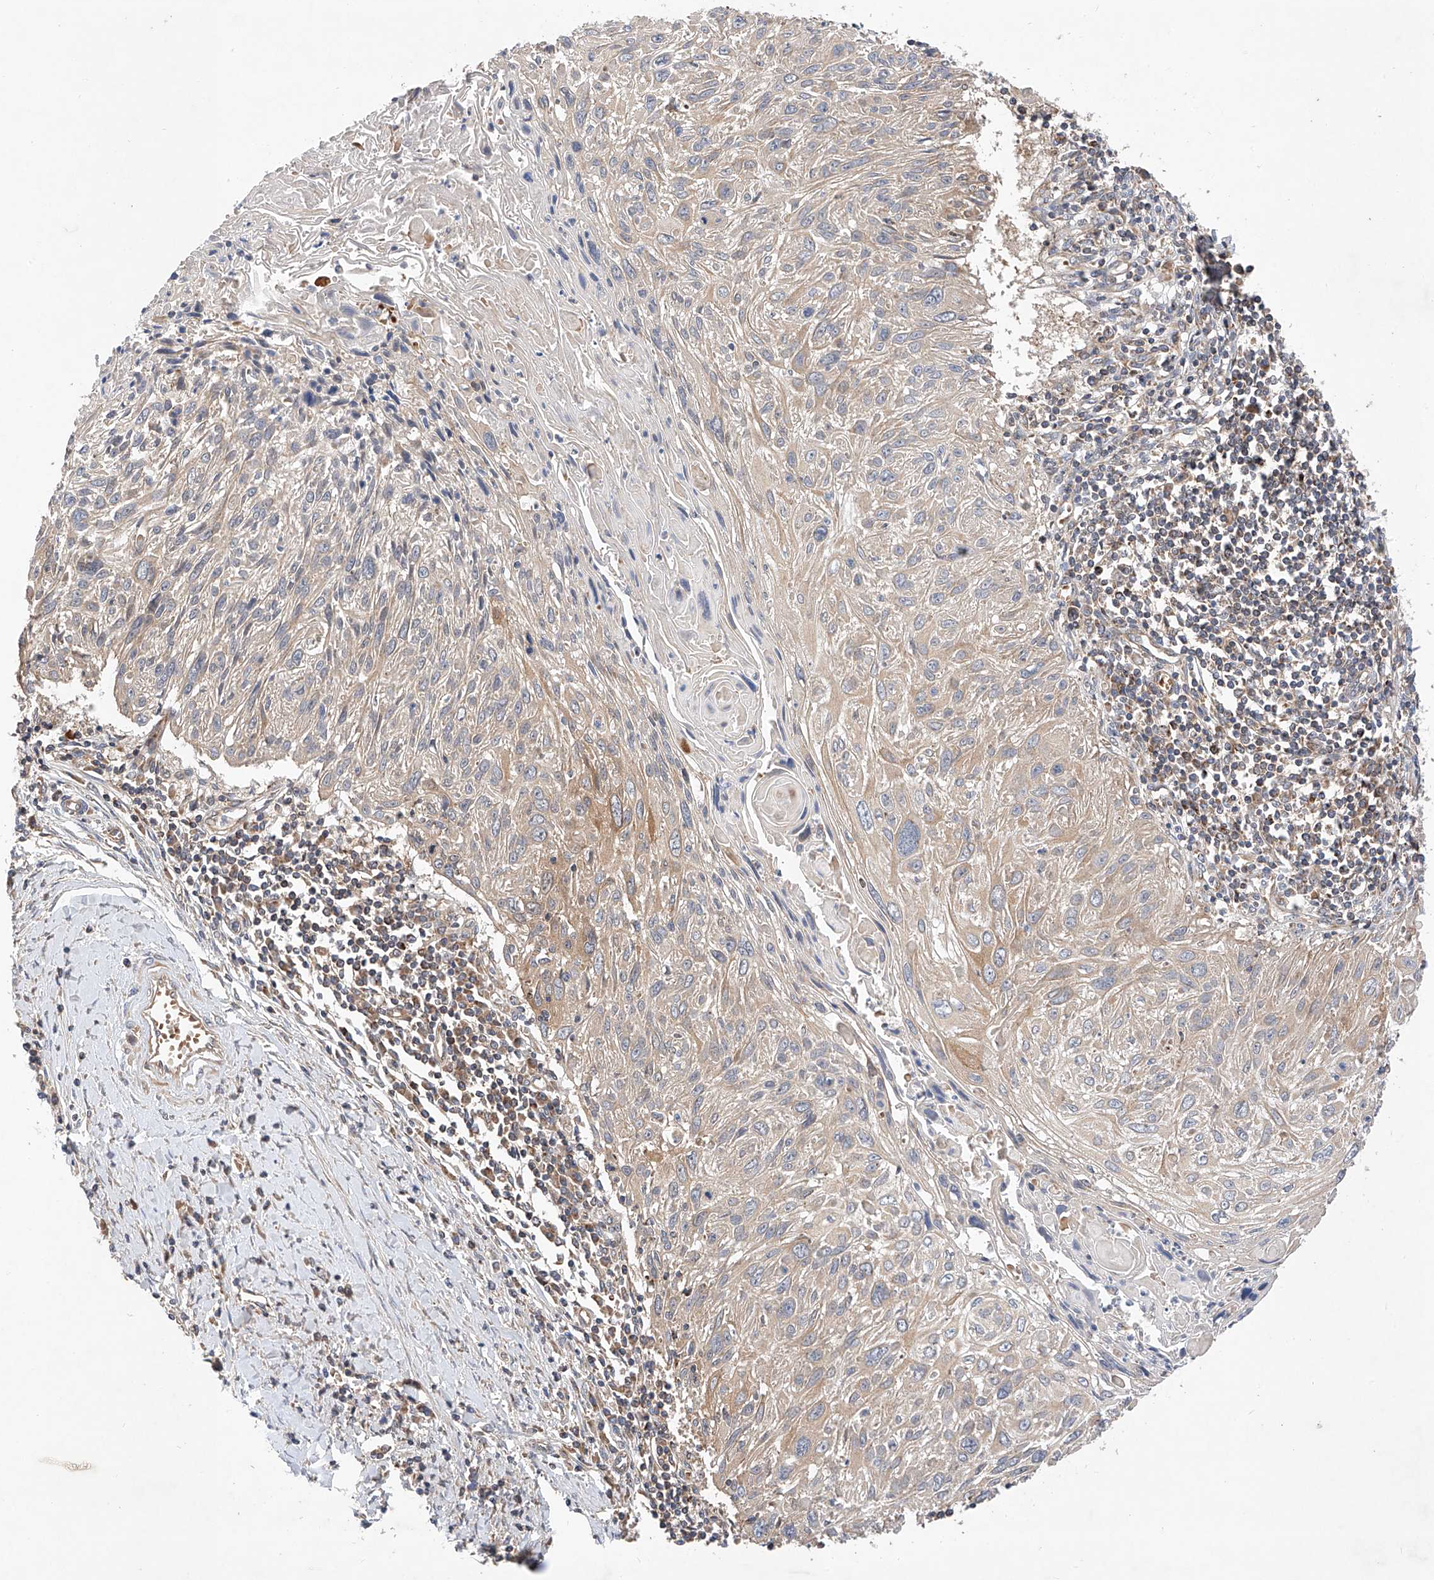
{"staining": {"intensity": "weak", "quantity": "25%-75%", "location": "cytoplasmic/membranous"}, "tissue": "cervical cancer", "cell_type": "Tumor cells", "image_type": "cancer", "snomed": [{"axis": "morphology", "description": "Squamous cell carcinoma, NOS"}, {"axis": "topography", "description": "Cervix"}], "caption": "A high-resolution photomicrograph shows immunohistochemistry (IHC) staining of squamous cell carcinoma (cervical), which reveals weak cytoplasmic/membranous positivity in approximately 25%-75% of tumor cells.", "gene": "NR1D1", "patient": {"sex": "female", "age": 51}}